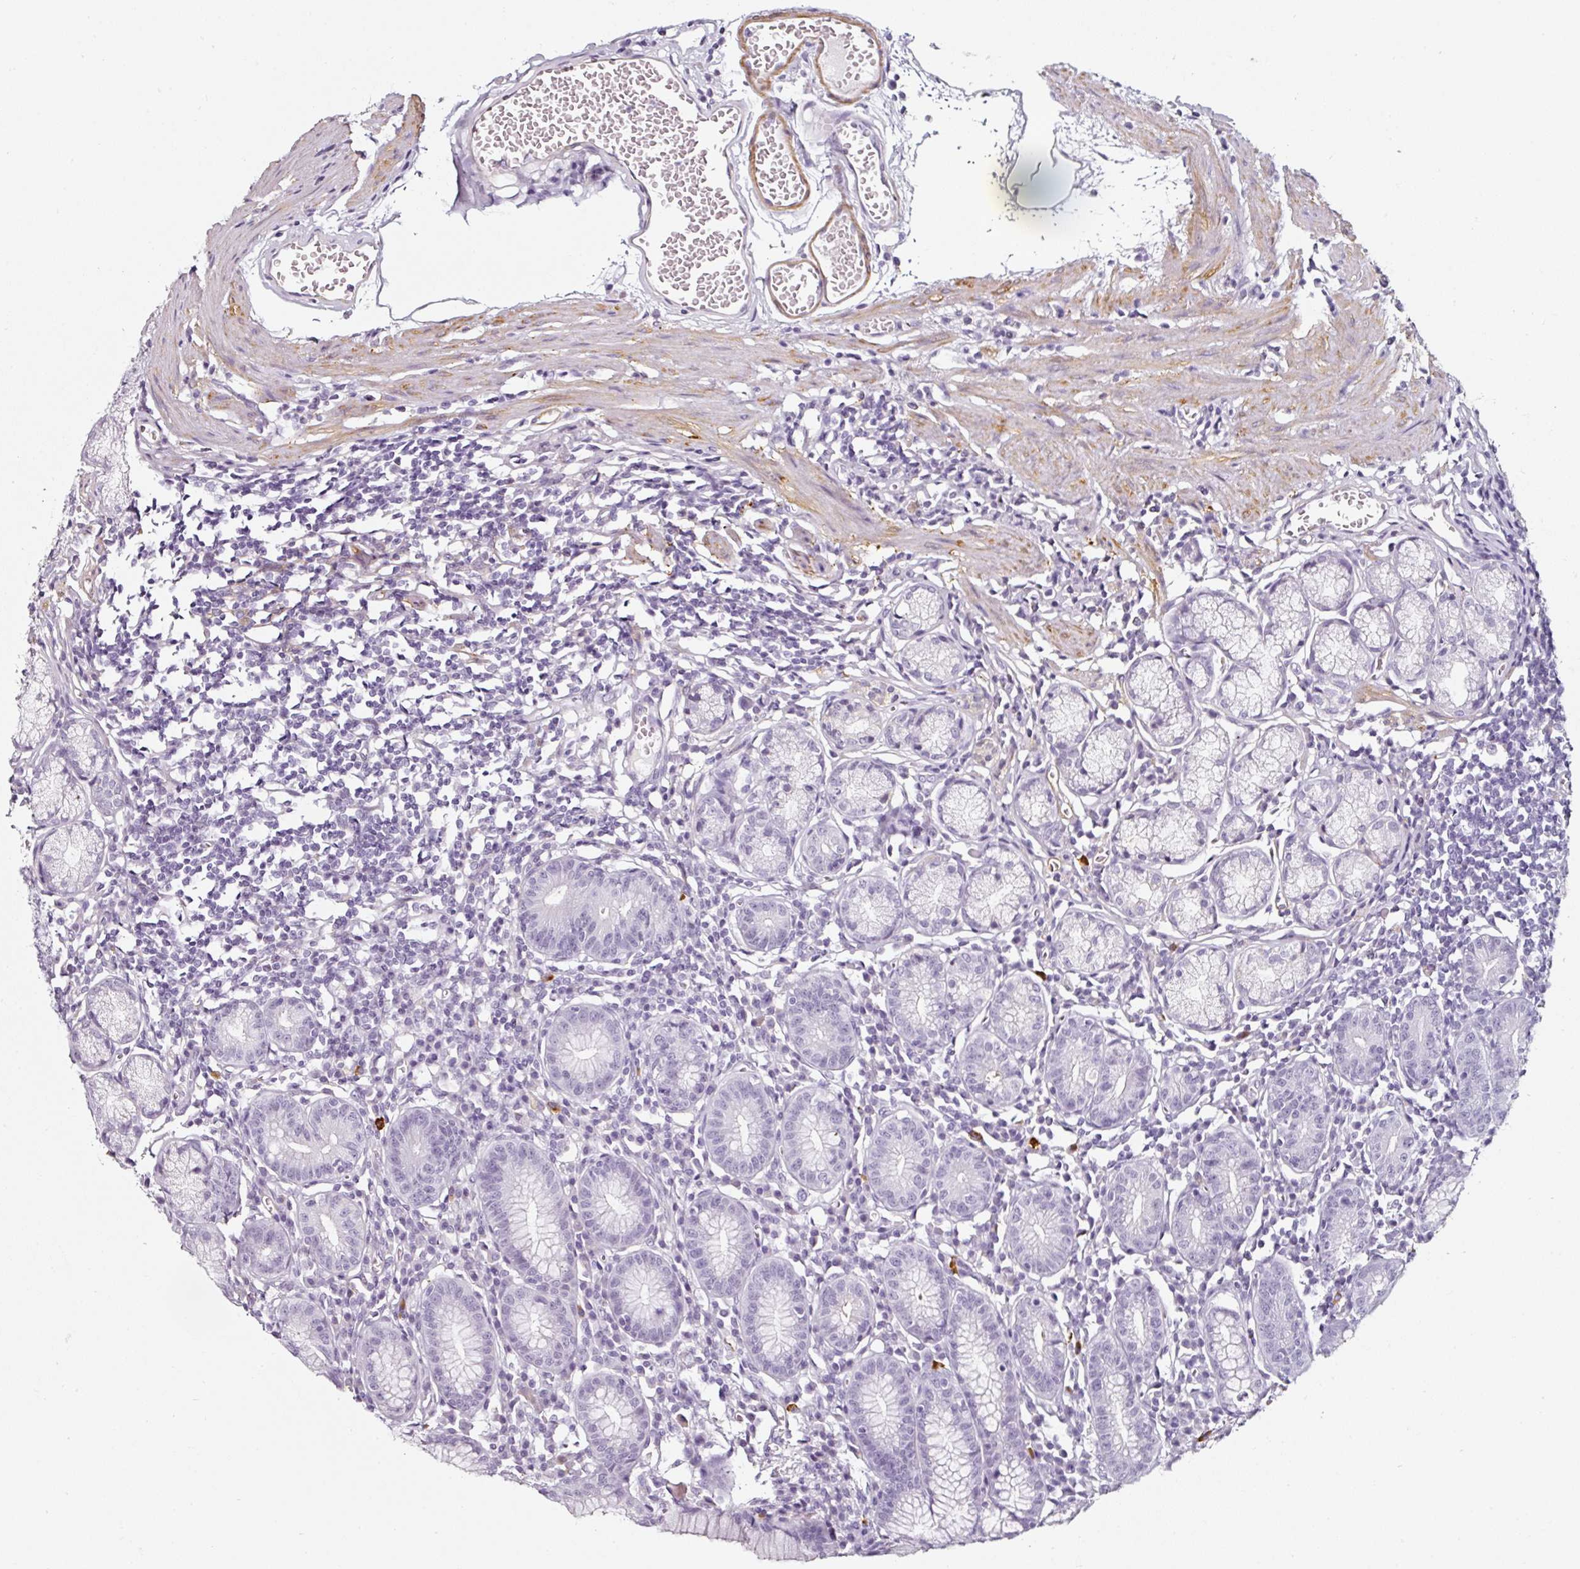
{"staining": {"intensity": "negative", "quantity": "none", "location": "none"}, "tissue": "stomach", "cell_type": "Glandular cells", "image_type": "normal", "snomed": [{"axis": "morphology", "description": "Normal tissue, NOS"}, {"axis": "topography", "description": "Stomach"}], "caption": "Glandular cells show no significant protein positivity in benign stomach.", "gene": "CAP2", "patient": {"sex": "male", "age": 55}}